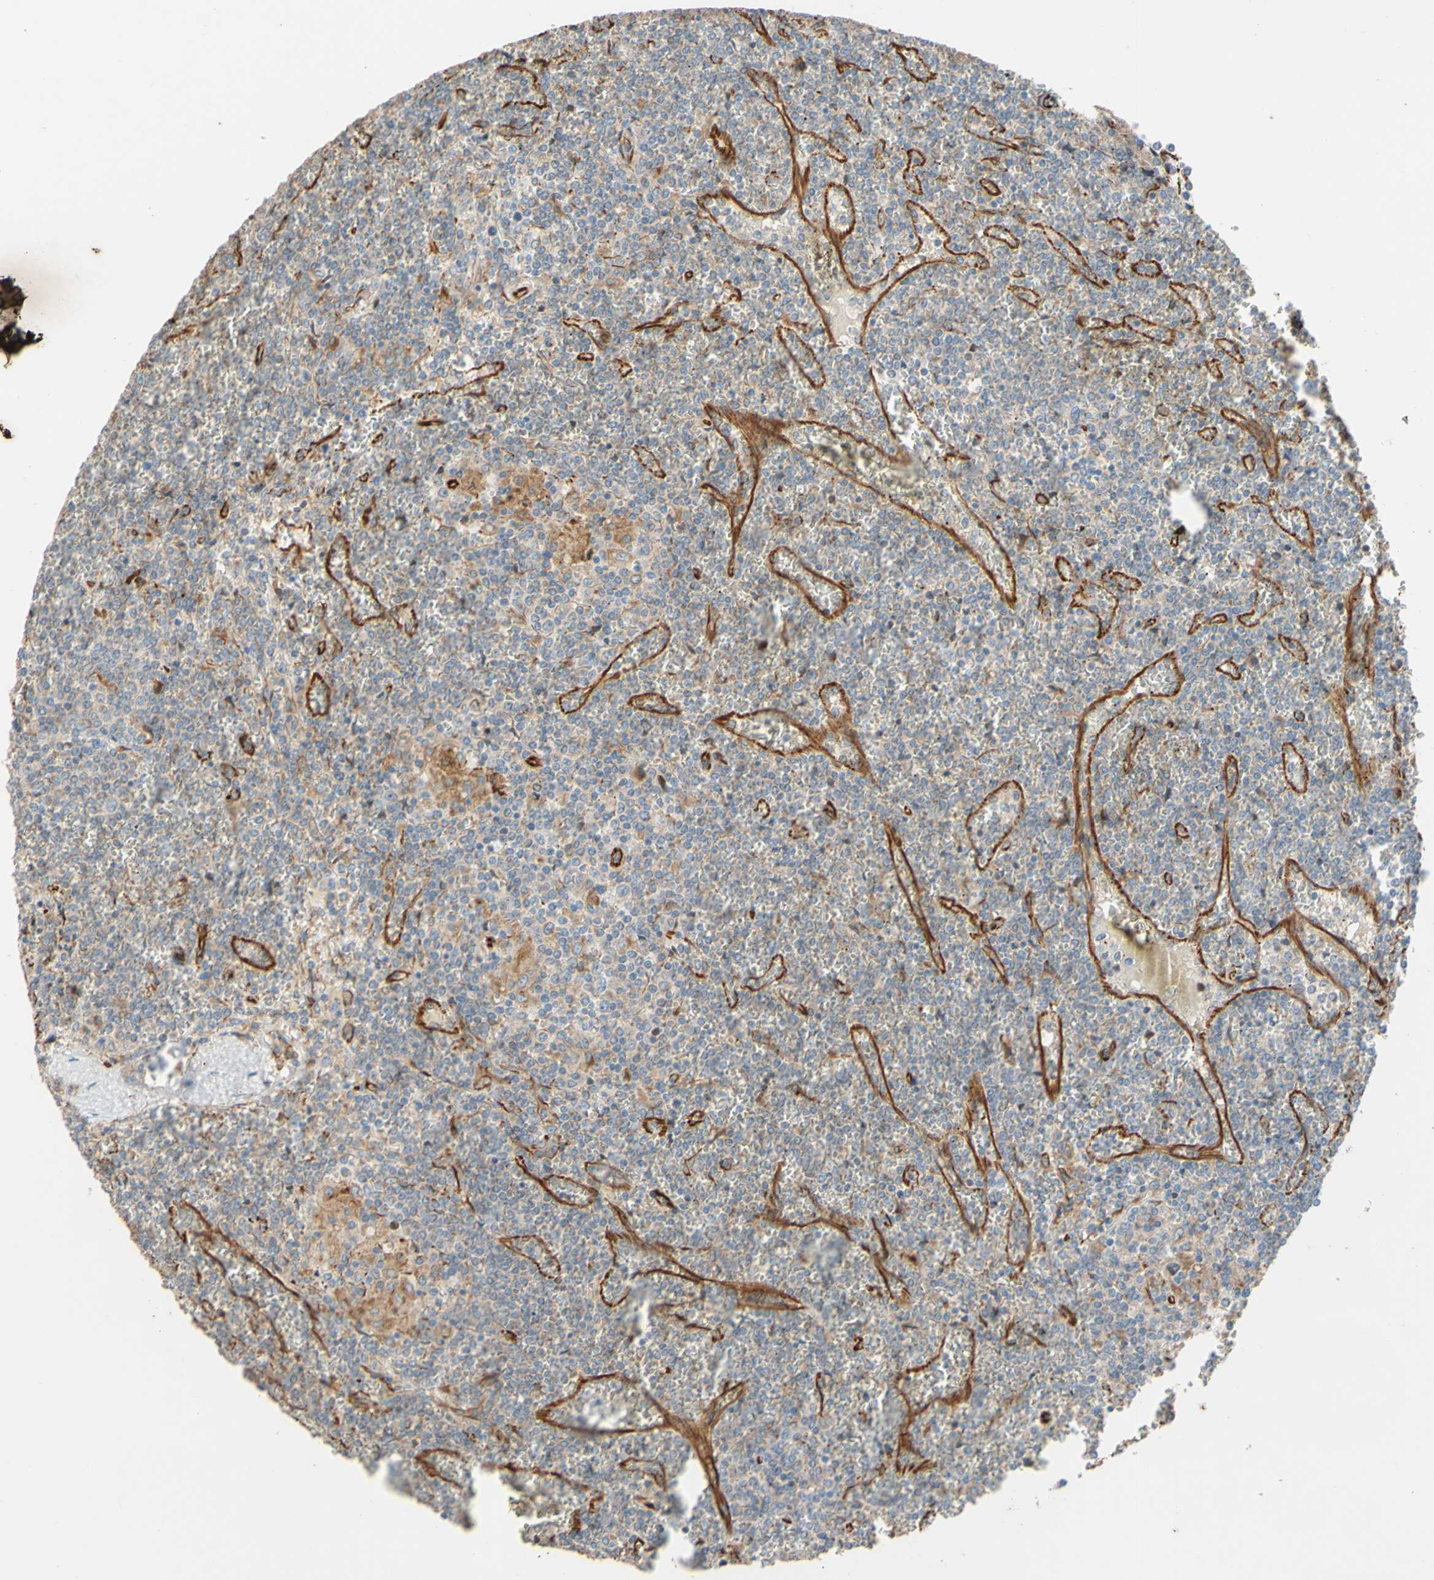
{"staining": {"intensity": "weak", "quantity": ">75%", "location": "cytoplasmic/membranous"}, "tissue": "lymphoma", "cell_type": "Tumor cells", "image_type": "cancer", "snomed": [{"axis": "morphology", "description": "Malignant lymphoma, non-Hodgkin's type, Low grade"}, {"axis": "topography", "description": "Spleen"}], "caption": "This micrograph demonstrates IHC staining of human lymphoma, with low weak cytoplasmic/membranous expression in approximately >75% of tumor cells.", "gene": "C1orf43", "patient": {"sex": "female", "age": 19}}